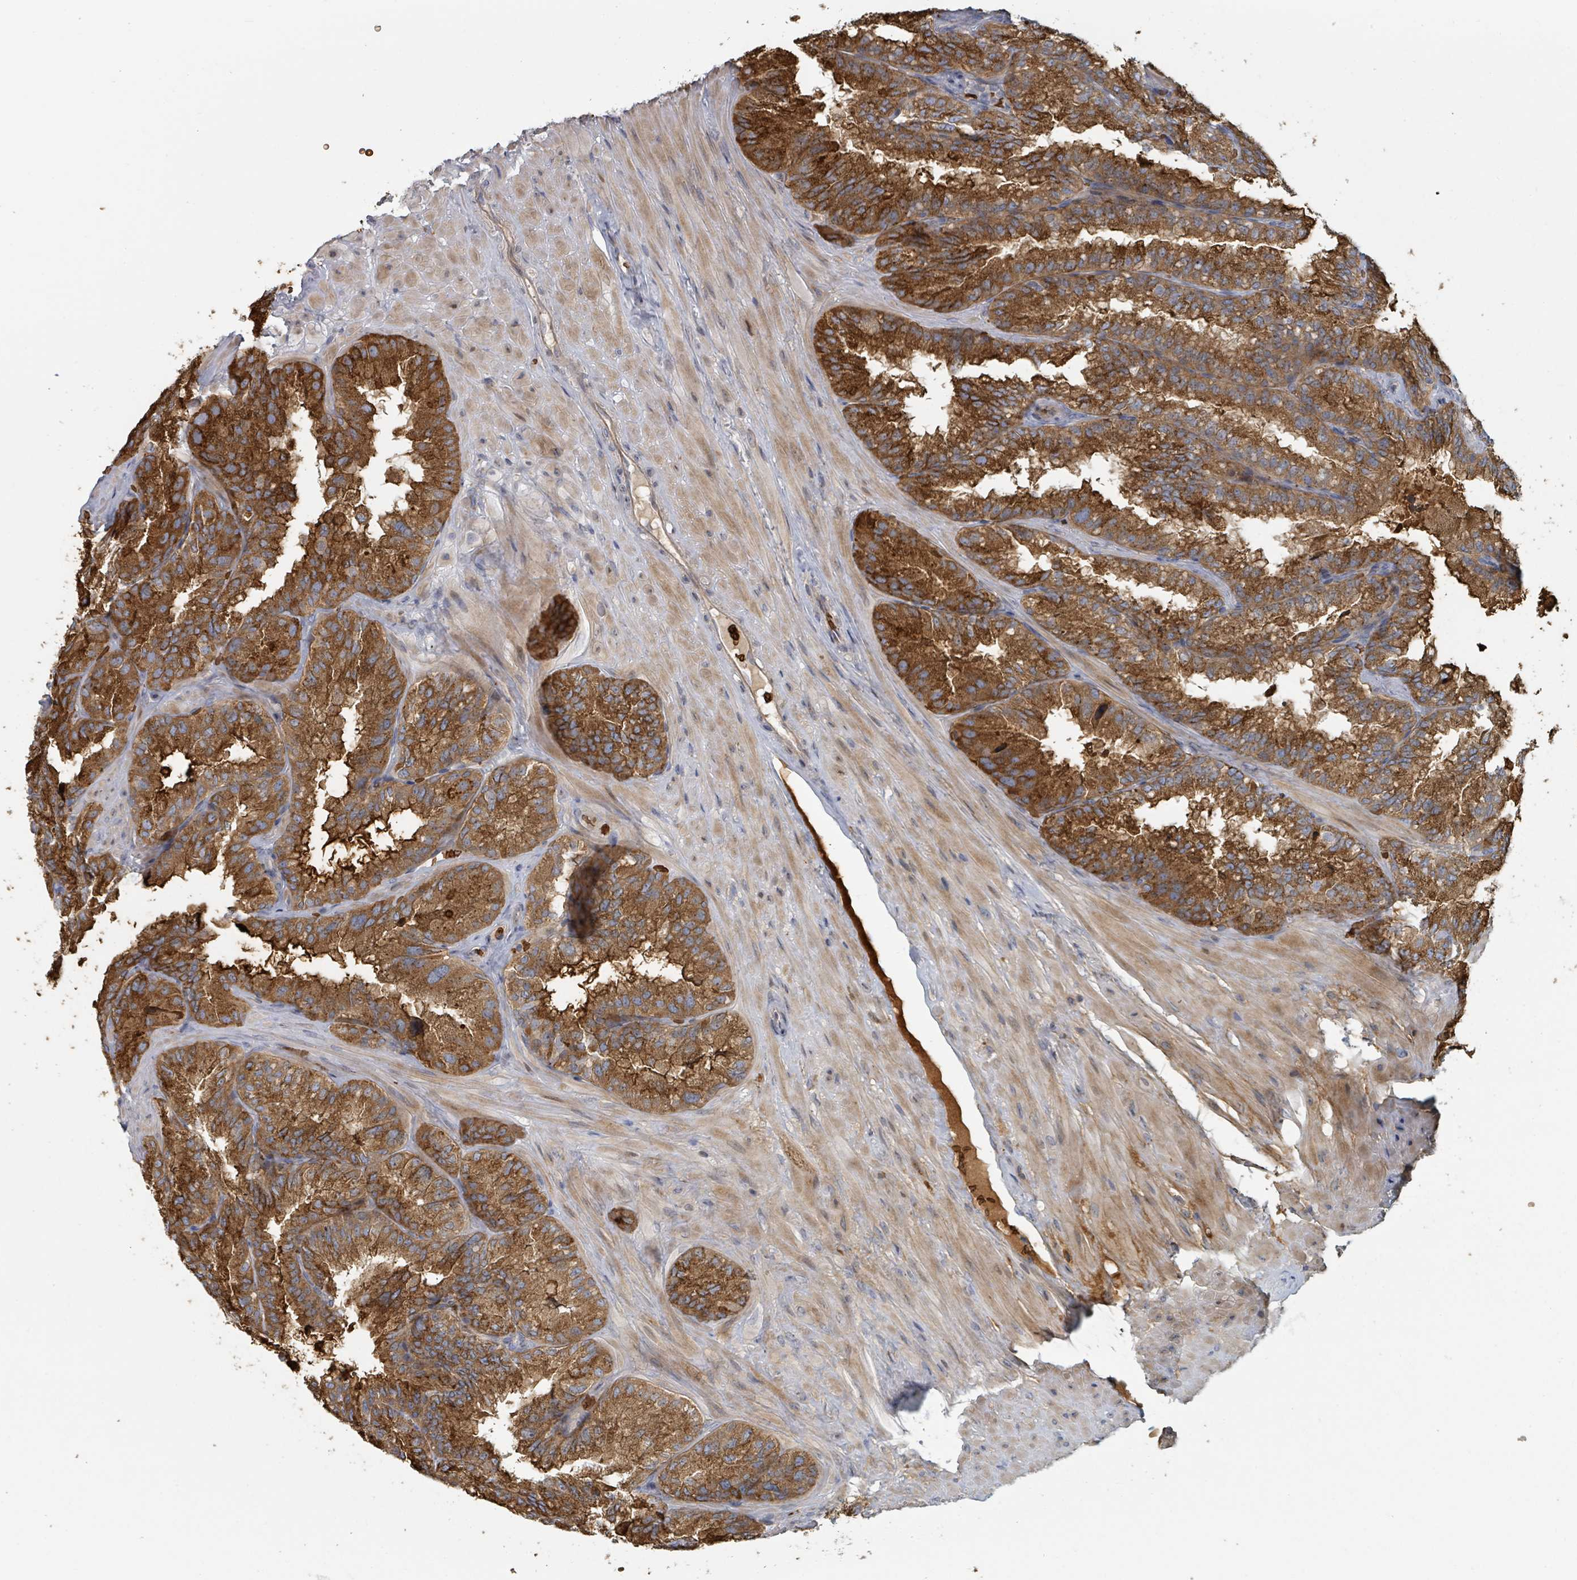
{"staining": {"intensity": "strong", "quantity": ">75%", "location": "cytoplasmic/membranous"}, "tissue": "seminal vesicle", "cell_type": "Glandular cells", "image_type": "normal", "snomed": [{"axis": "morphology", "description": "Normal tissue, NOS"}, {"axis": "topography", "description": "Seminal veicle"}], "caption": "Protein expression analysis of benign seminal vesicle displays strong cytoplasmic/membranous expression in about >75% of glandular cells. The staining was performed using DAB (3,3'-diaminobenzidine), with brown indicating positive protein expression. Nuclei are stained blue with hematoxylin.", "gene": "TRPC4AP", "patient": {"sex": "male", "age": 58}}